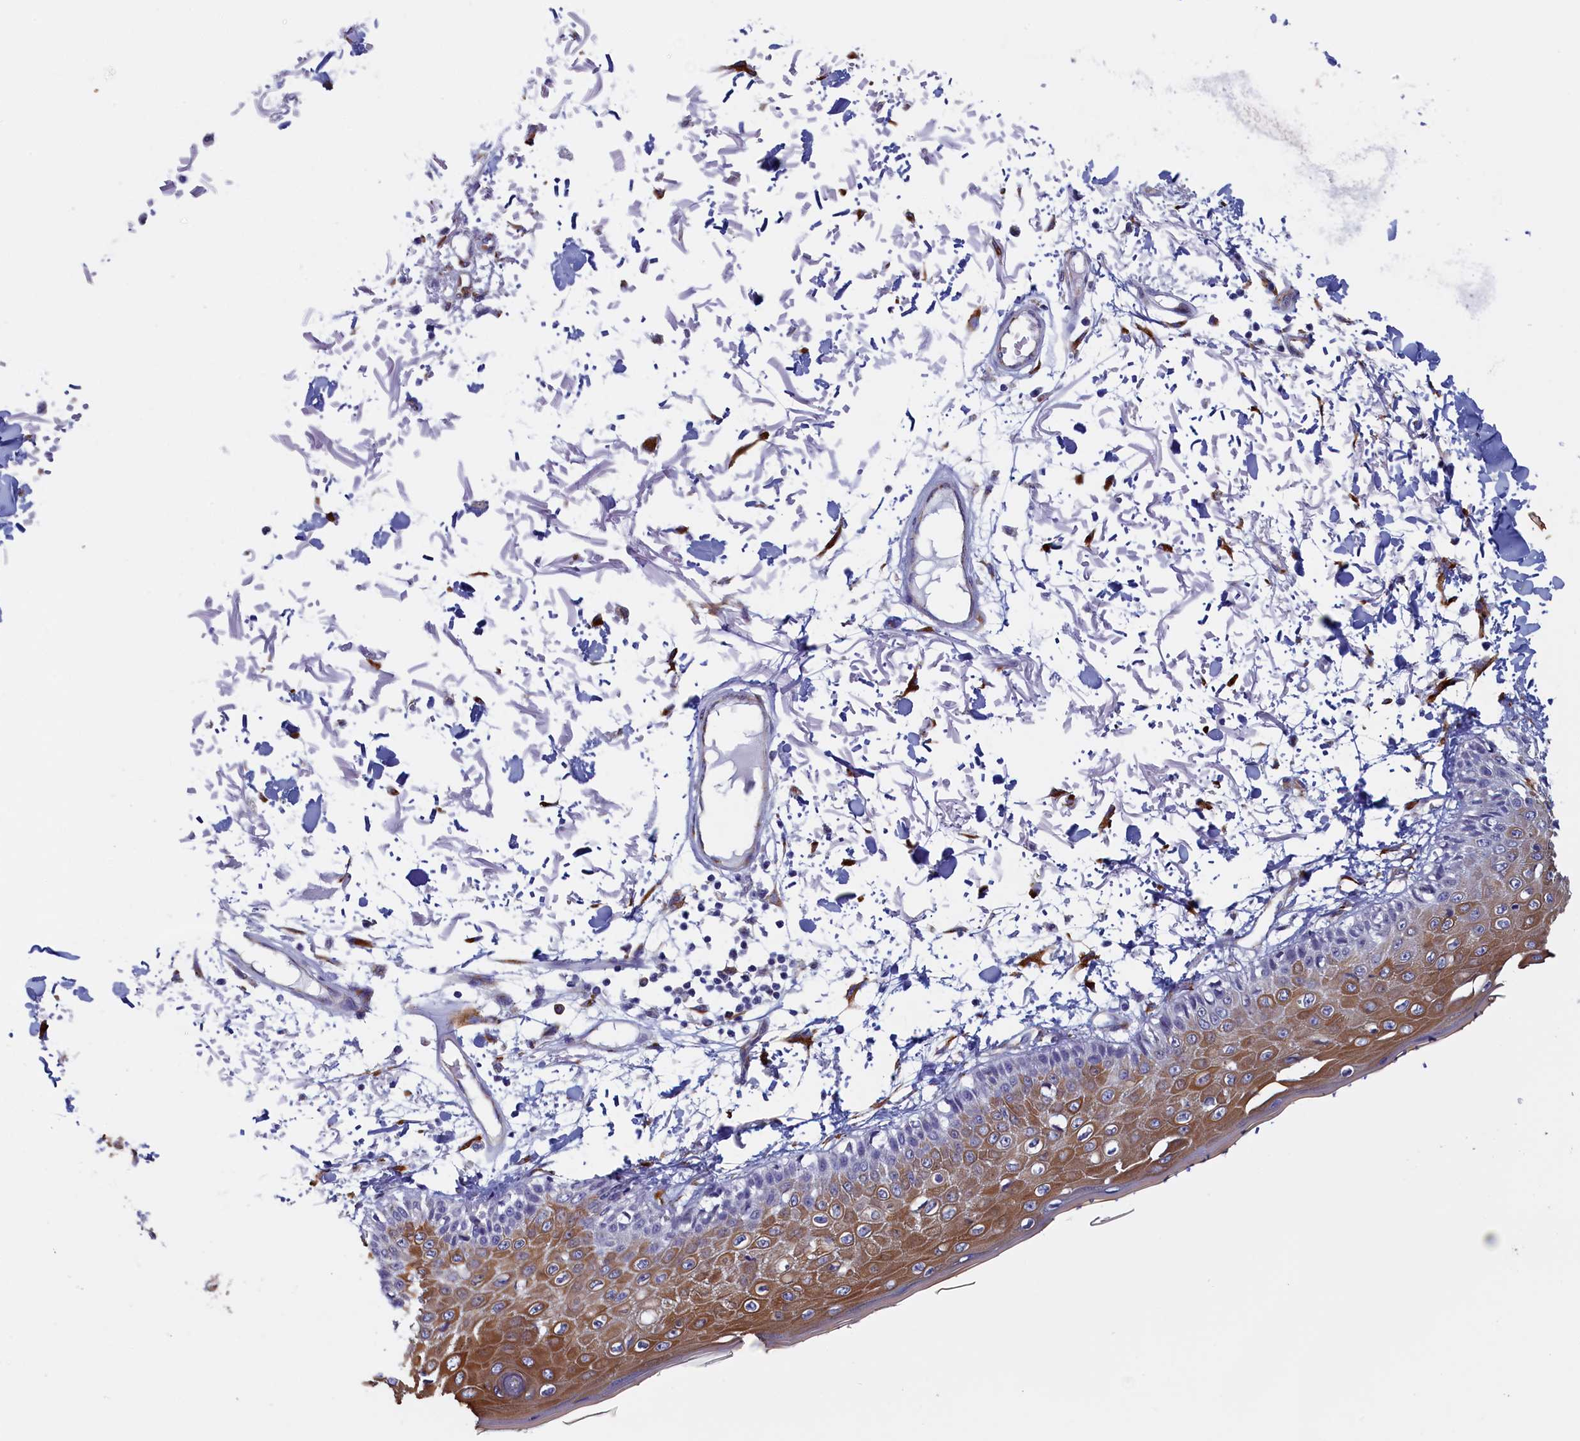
{"staining": {"intensity": "moderate", "quantity": ">75%", "location": "cytoplasmic/membranous"}, "tissue": "skin", "cell_type": "Fibroblasts", "image_type": "normal", "snomed": [{"axis": "morphology", "description": "Normal tissue, NOS"}, {"axis": "morphology", "description": "Squamous cell carcinoma, NOS"}, {"axis": "topography", "description": "Skin"}, {"axis": "topography", "description": "Peripheral nerve tissue"}], "caption": "Human skin stained for a protein (brown) shows moderate cytoplasmic/membranous positive staining in approximately >75% of fibroblasts.", "gene": "CCDC68", "patient": {"sex": "male", "age": 83}}